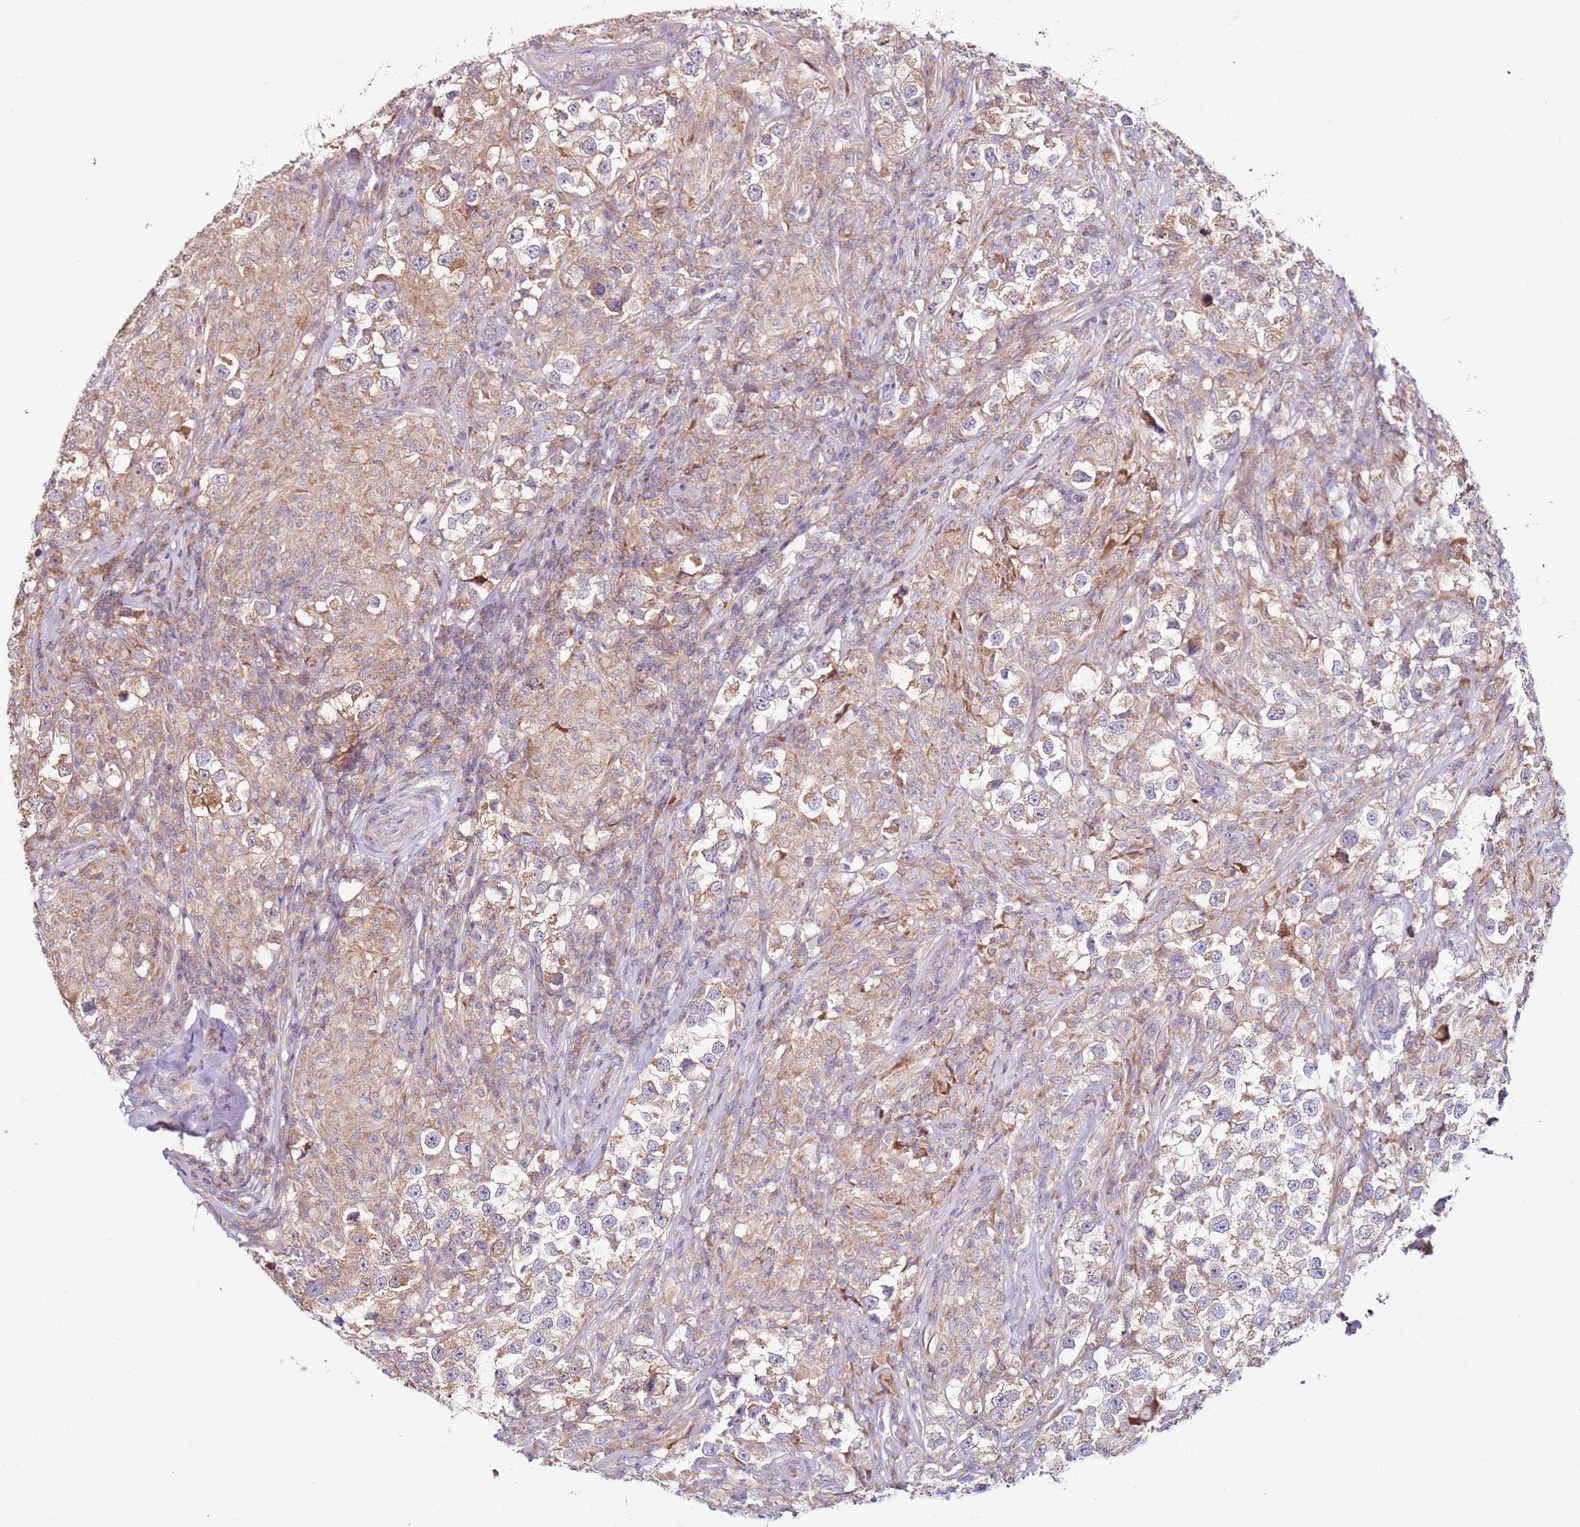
{"staining": {"intensity": "moderate", "quantity": ">75%", "location": "cytoplasmic/membranous"}, "tissue": "testis cancer", "cell_type": "Tumor cells", "image_type": "cancer", "snomed": [{"axis": "morphology", "description": "Seminoma, NOS"}, {"axis": "topography", "description": "Testis"}], "caption": "Immunohistochemistry (IHC) of human testis seminoma exhibits medium levels of moderate cytoplasmic/membranous staining in approximately >75% of tumor cells. Nuclei are stained in blue.", "gene": "CNOT9", "patient": {"sex": "male", "age": 46}}